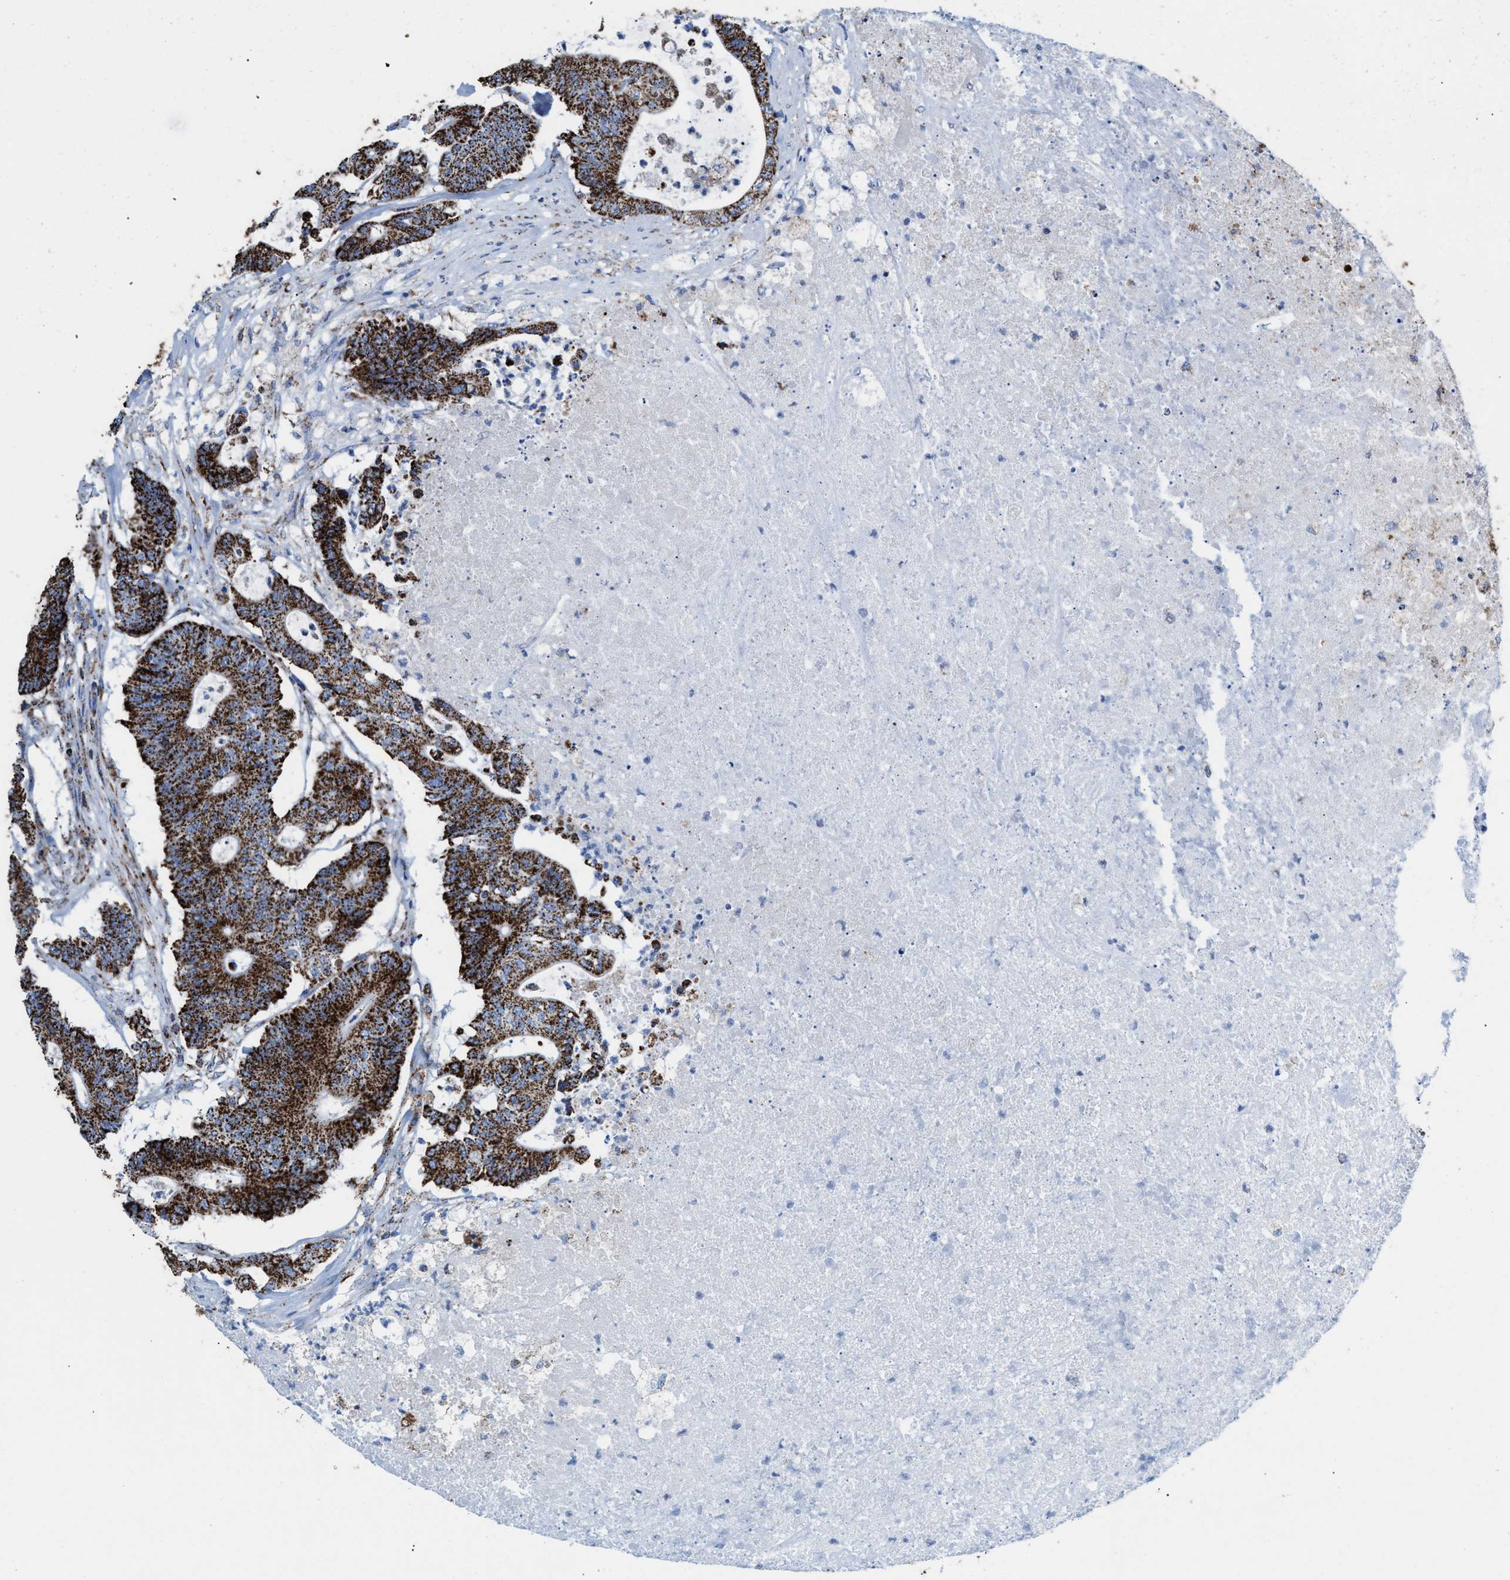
{"staining": {"intensity": "strong", "quantity": ">75%", "location": "cytoplasmic/membranous"}, "tissue": "colorectal cancer", "cell_type": "Tumor cells", "image_type": "cancer", "snomed": [{"axis": "morphology", "description": "Adenocarcinoma, NOS"}, {"axis": "topography", "description": "Colon"}], "caption": "This image demonstrates IHC staining of human colorectal cancer, with high strong cytoplasmic/membranous expression in approximately >75% of tumor cells.", "gene": "ECHS1", "patient": {"sex": "female", "age": 84}}